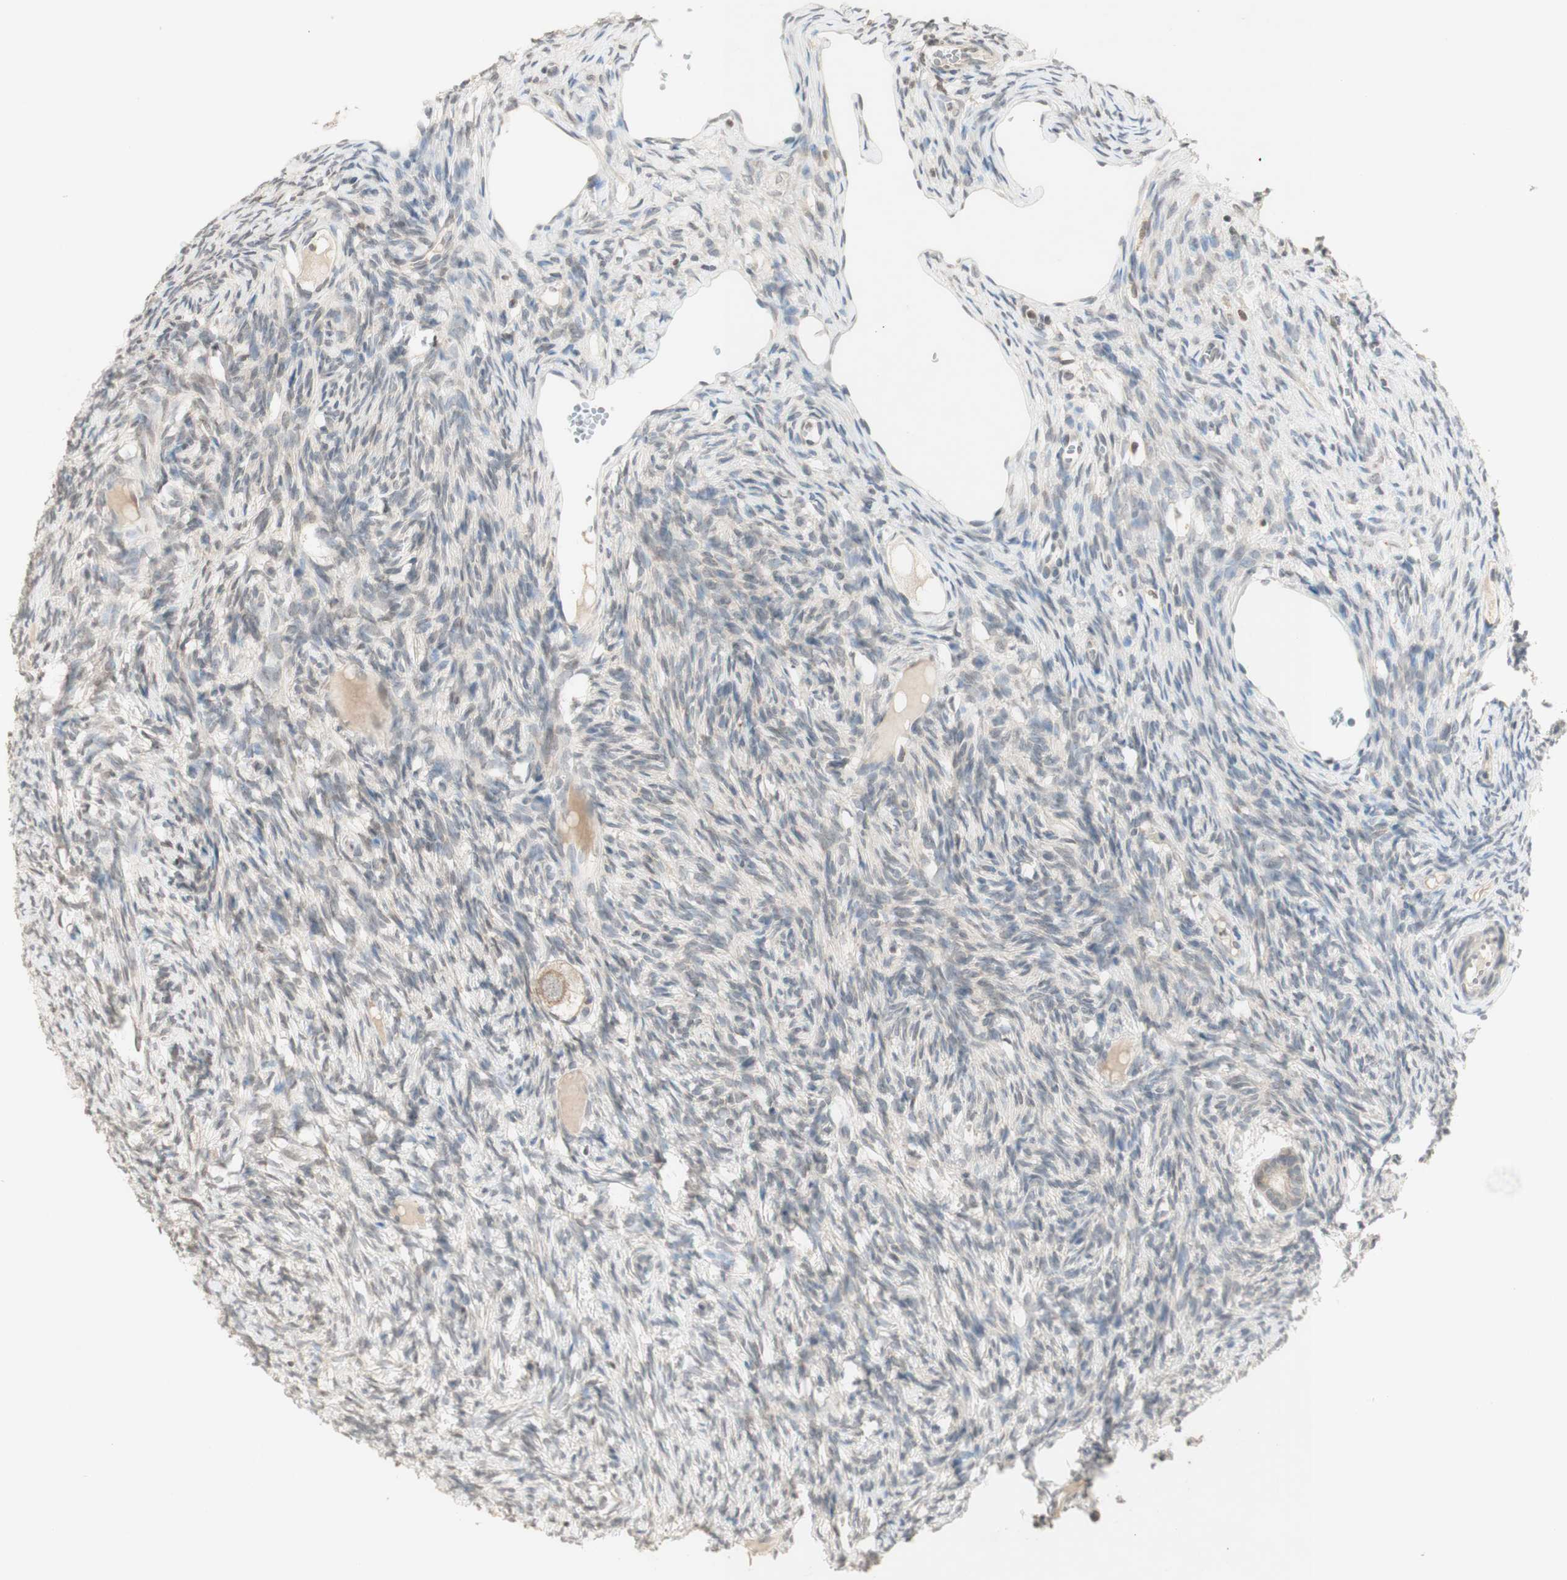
{"staining": {"intensity": "weak", "quantity": ">75%", "location": "cytoplasmic/membranous"}, "tissue": "ovary", "cell_type": "Follicle cells", "image_type": "normal", "snomed": [{"axis": "morphology", "description": "Normal tissue, NOS"}, {"axis": "topography", "description": "Ovary"}], "caption": "Unremarkable ovary demonstrates weak cytoplasmic/membranous expression in approximately >75% of follicle cells, visualized by immunohistochemistry. Using DAB (brown) and hematoxylin (blue) stains, captured at high magnification using brightfield microscopy.", "gene": "GLI1", "patient": {"sex": "female", "age": 33}}